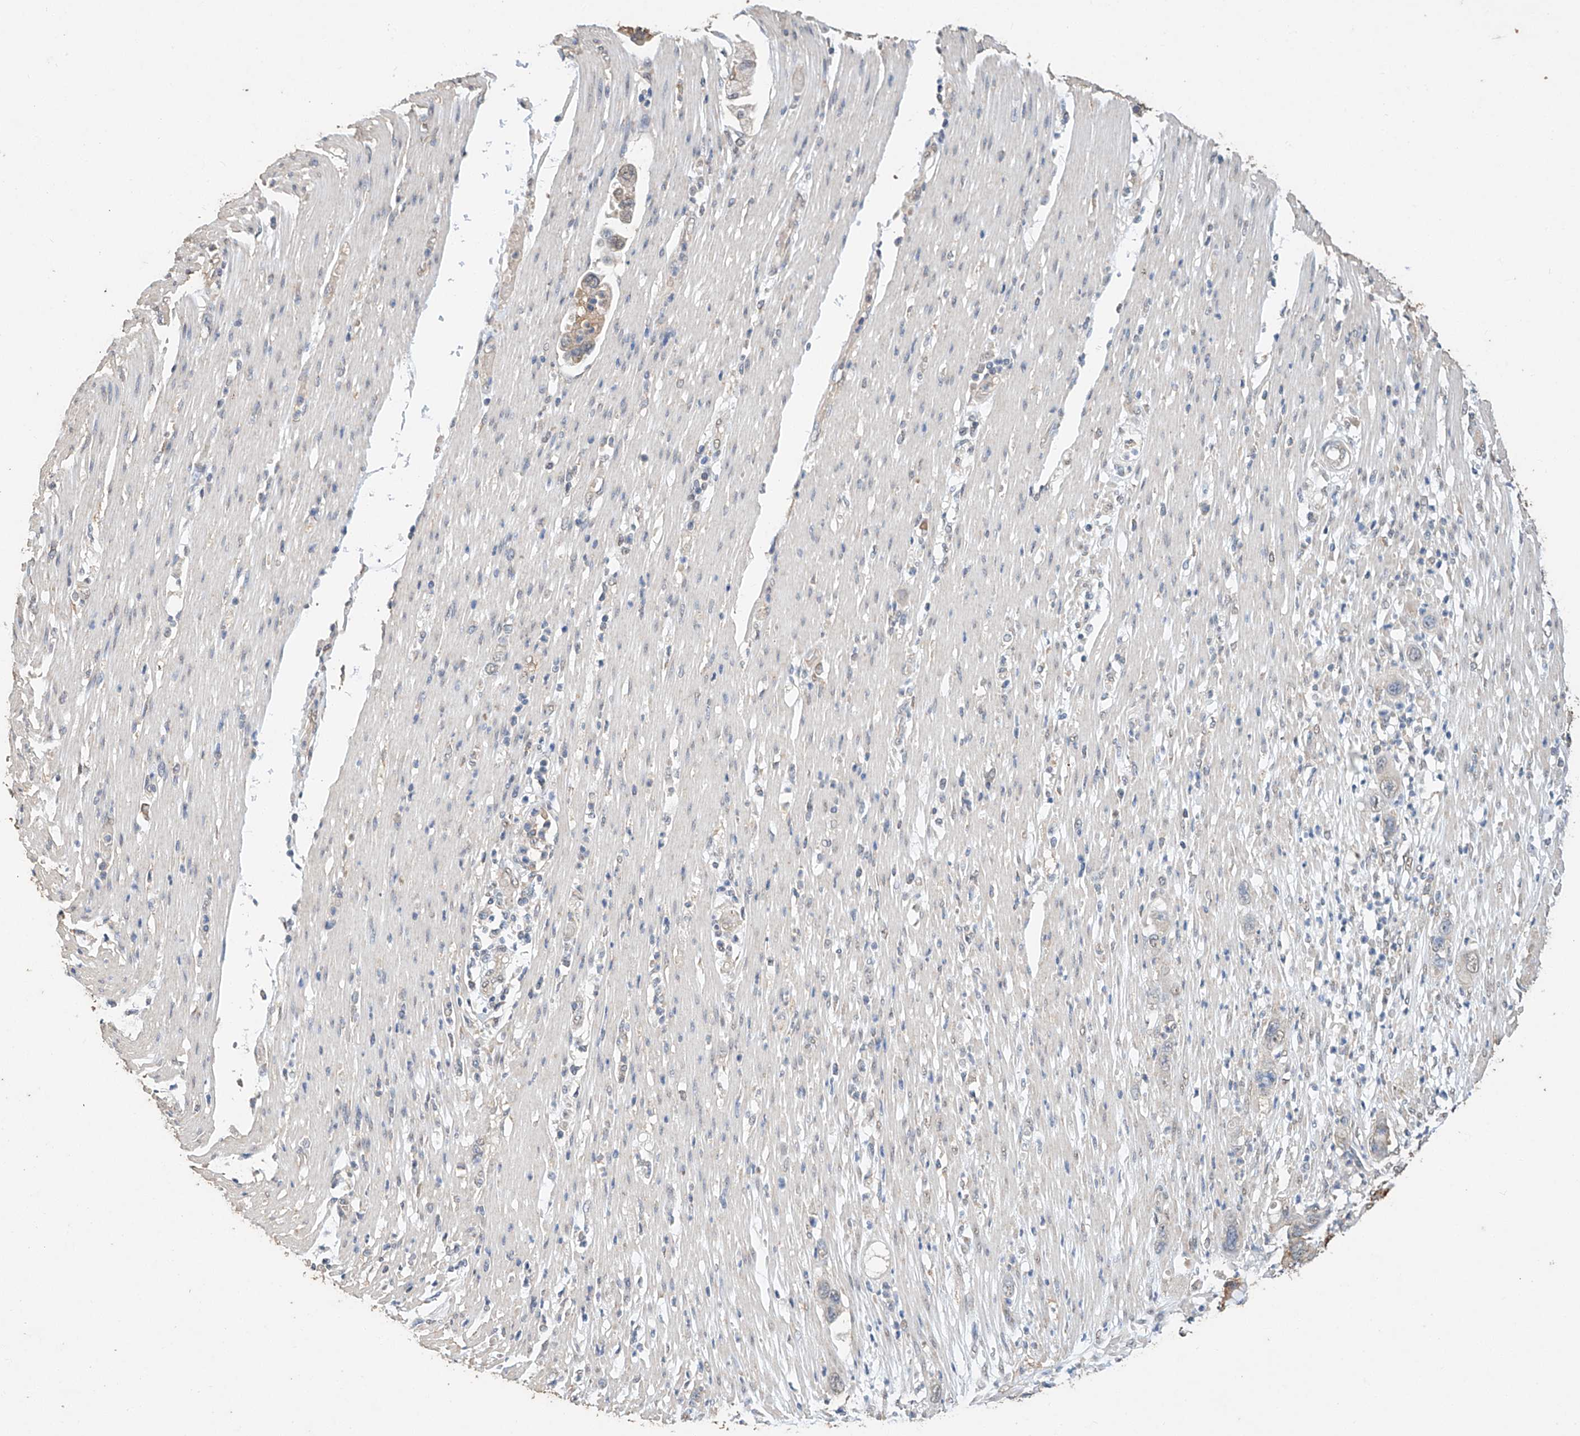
{"staining": {"intensity": "weak", "quantity": "<25%", "location": "cytoplasmic/membranous"}, "tissue": "pancreatic cancer", "cell_type": "Tumor cells", "image_type": "cancer", "snomed": [{"axis": "morphology", "description": "Adenocarcinoma, NOS"}, {"axis": "topography", "description": "Pancreas"}], "caption": "Human pancreatic cancer (adenocarcinoma) stained for a protein using IHC exhibits no staining in tumor cells.", "gene": "CERS4", "patient": {"sex": "female", "age": 71}}